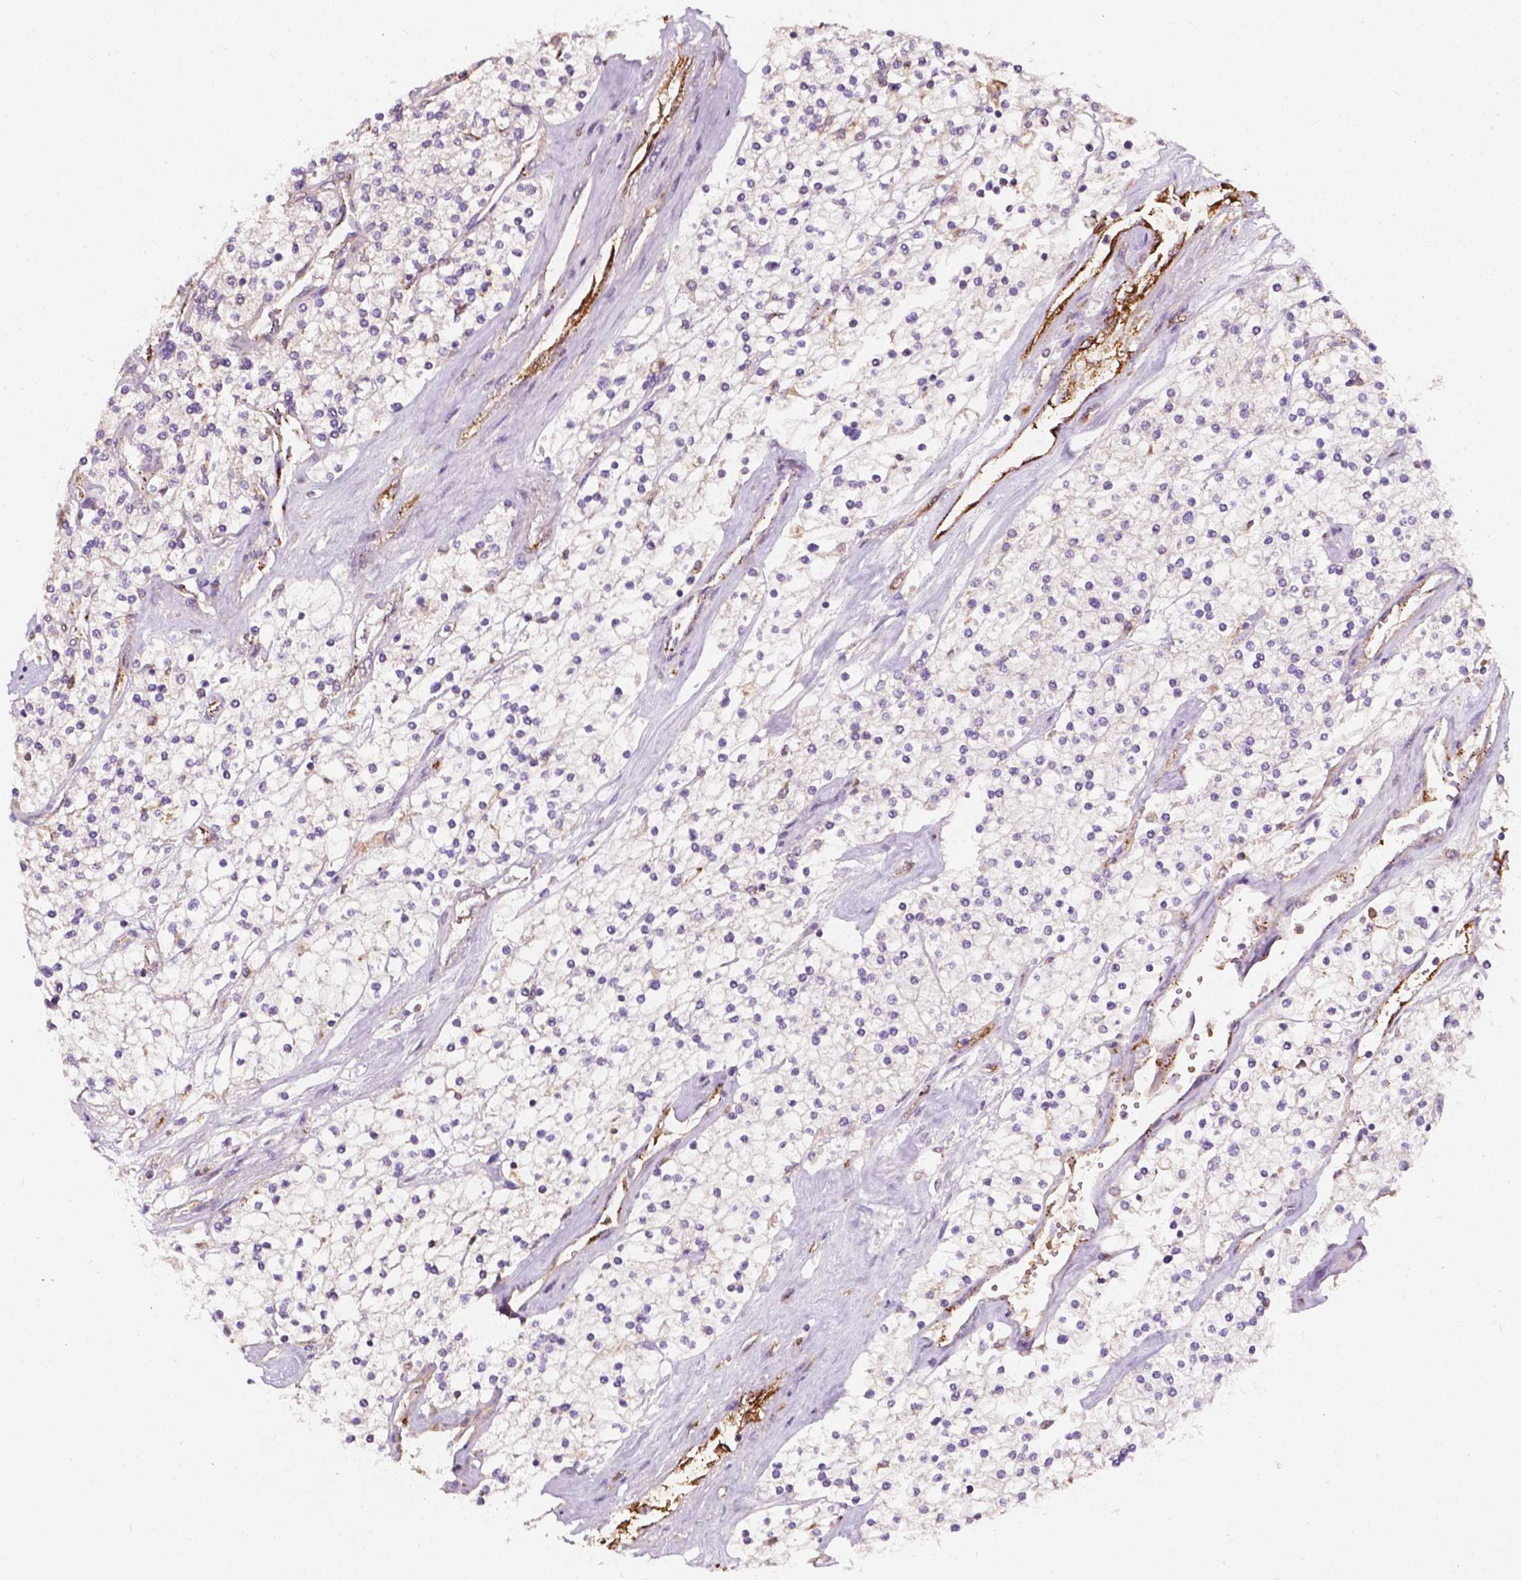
{"staining": {"intensity": "negative", "quantity": "none", "location": "none"}, "tissue": "renal cancer", "cell_type": "Tumor cells", "image_type": "cancer", "snomed": [{"axis": "morphology", "description": "Adenocarcinoma, NOS"}, {"axis": "topography", "description": "Kidney"}], "caption": "Tumor cells are negative for brown protein staining in renal cancer (adenocarcinoma).", "gene": "SLC22A4", "patient": {"sex": "male", "age": 80}}